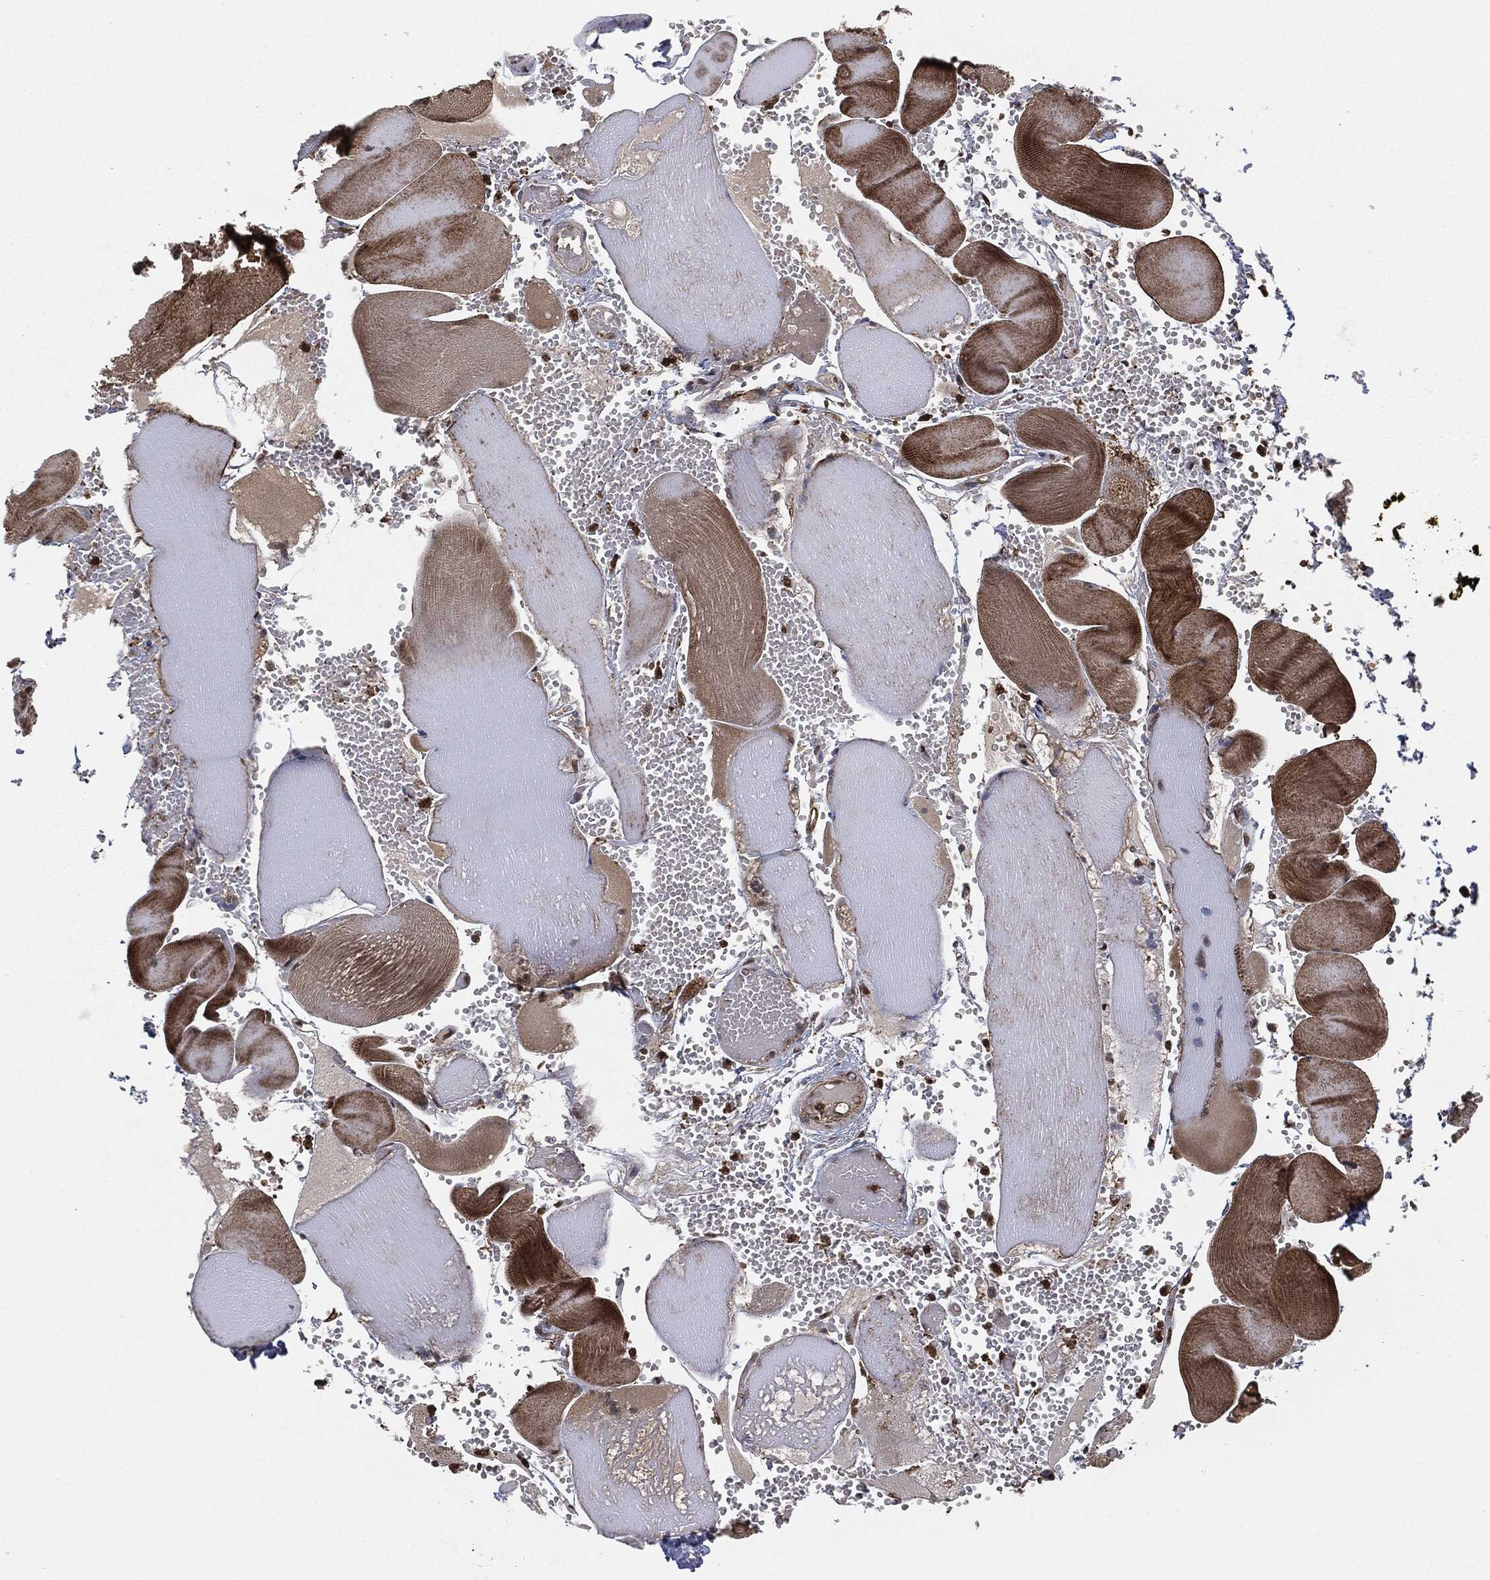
{"staining": {"intensity": "moderate", "quantity": "<25%", "location": "cytoplasmic/membranous"}, "tissue": "skeletal muscle", "cell_type": "Myocytes", "image_type": "normal", "snomed": [{"axis": "morphology", "description": "Normal tissue, NOS"}, {"axis": "topography", "description": "Skeletal muscle"}], "caption": "Brown immunohistochemical staining in normal skeletal muscle demonstrates moderate cytoplasmic/membranous expression in about <25% of myocytes.", "gene": "CAPRIN2", "patient": {"sex": "male", "age": 56}}